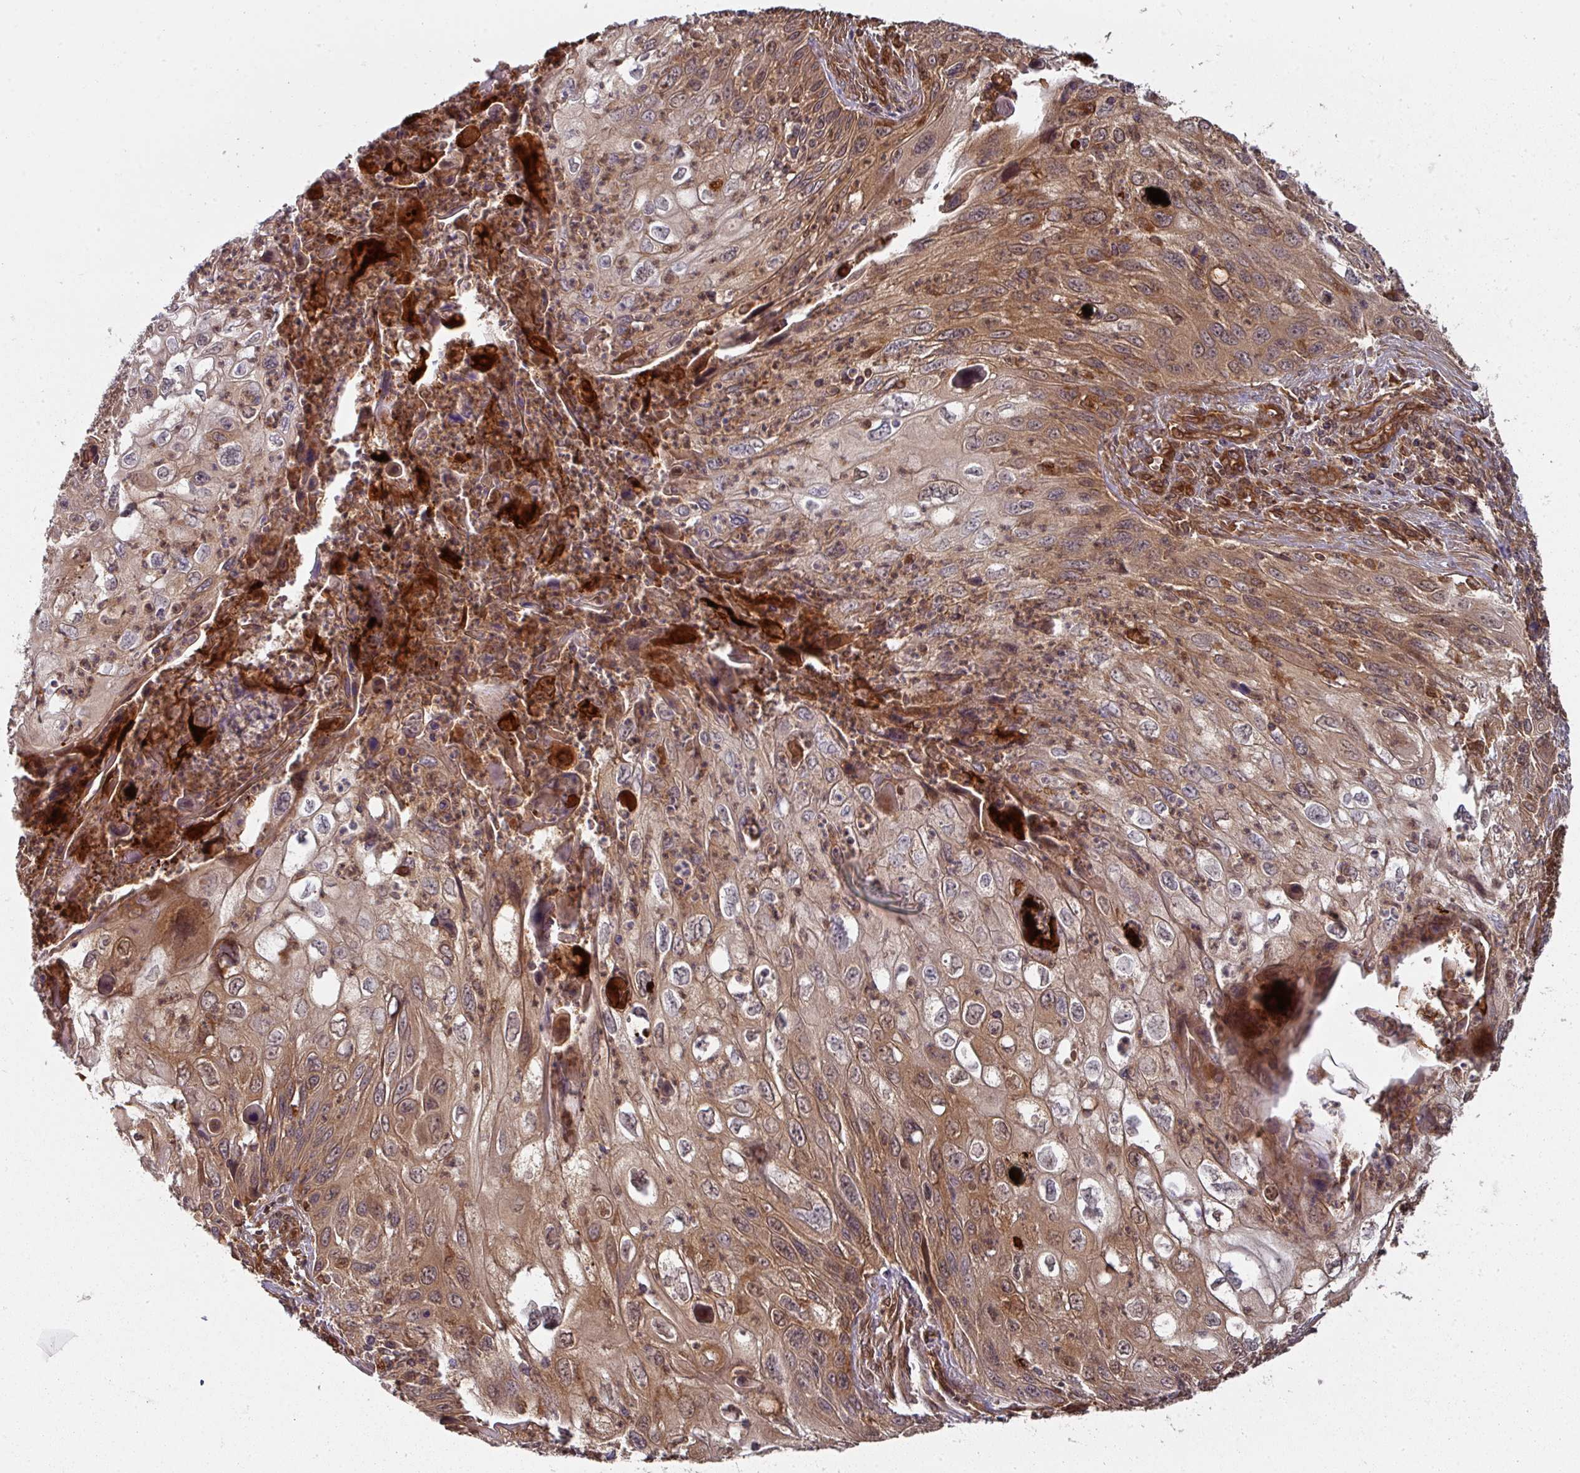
{"staining": {"intensity": "moderate", "quantity": "25%-75%", "location": "cytoplasmic/membranous"}, "tissue": "cervical cancer", "cell_type": "Tumor cells", "image_type": "cancer", "snomed": [{"axis": "morphology", "description": "Squamous cell carcinoma, NOS"}, {"axis": "topography", "description": "Cervix"}], "caption": "Cervical cancer (squamous cell carcinoma) stained with immunohistochemistry (IHC) reveals moderate cytoplasmic/membranous staining in about 25%-75% of tumor cells. (DAB (3,3'-diaminobenzidine) IHC, brown staining for protein, blue staining for nuclei).", "gene": "EIF4EBP2", "patient": {"sex": "female", "age": 70}}